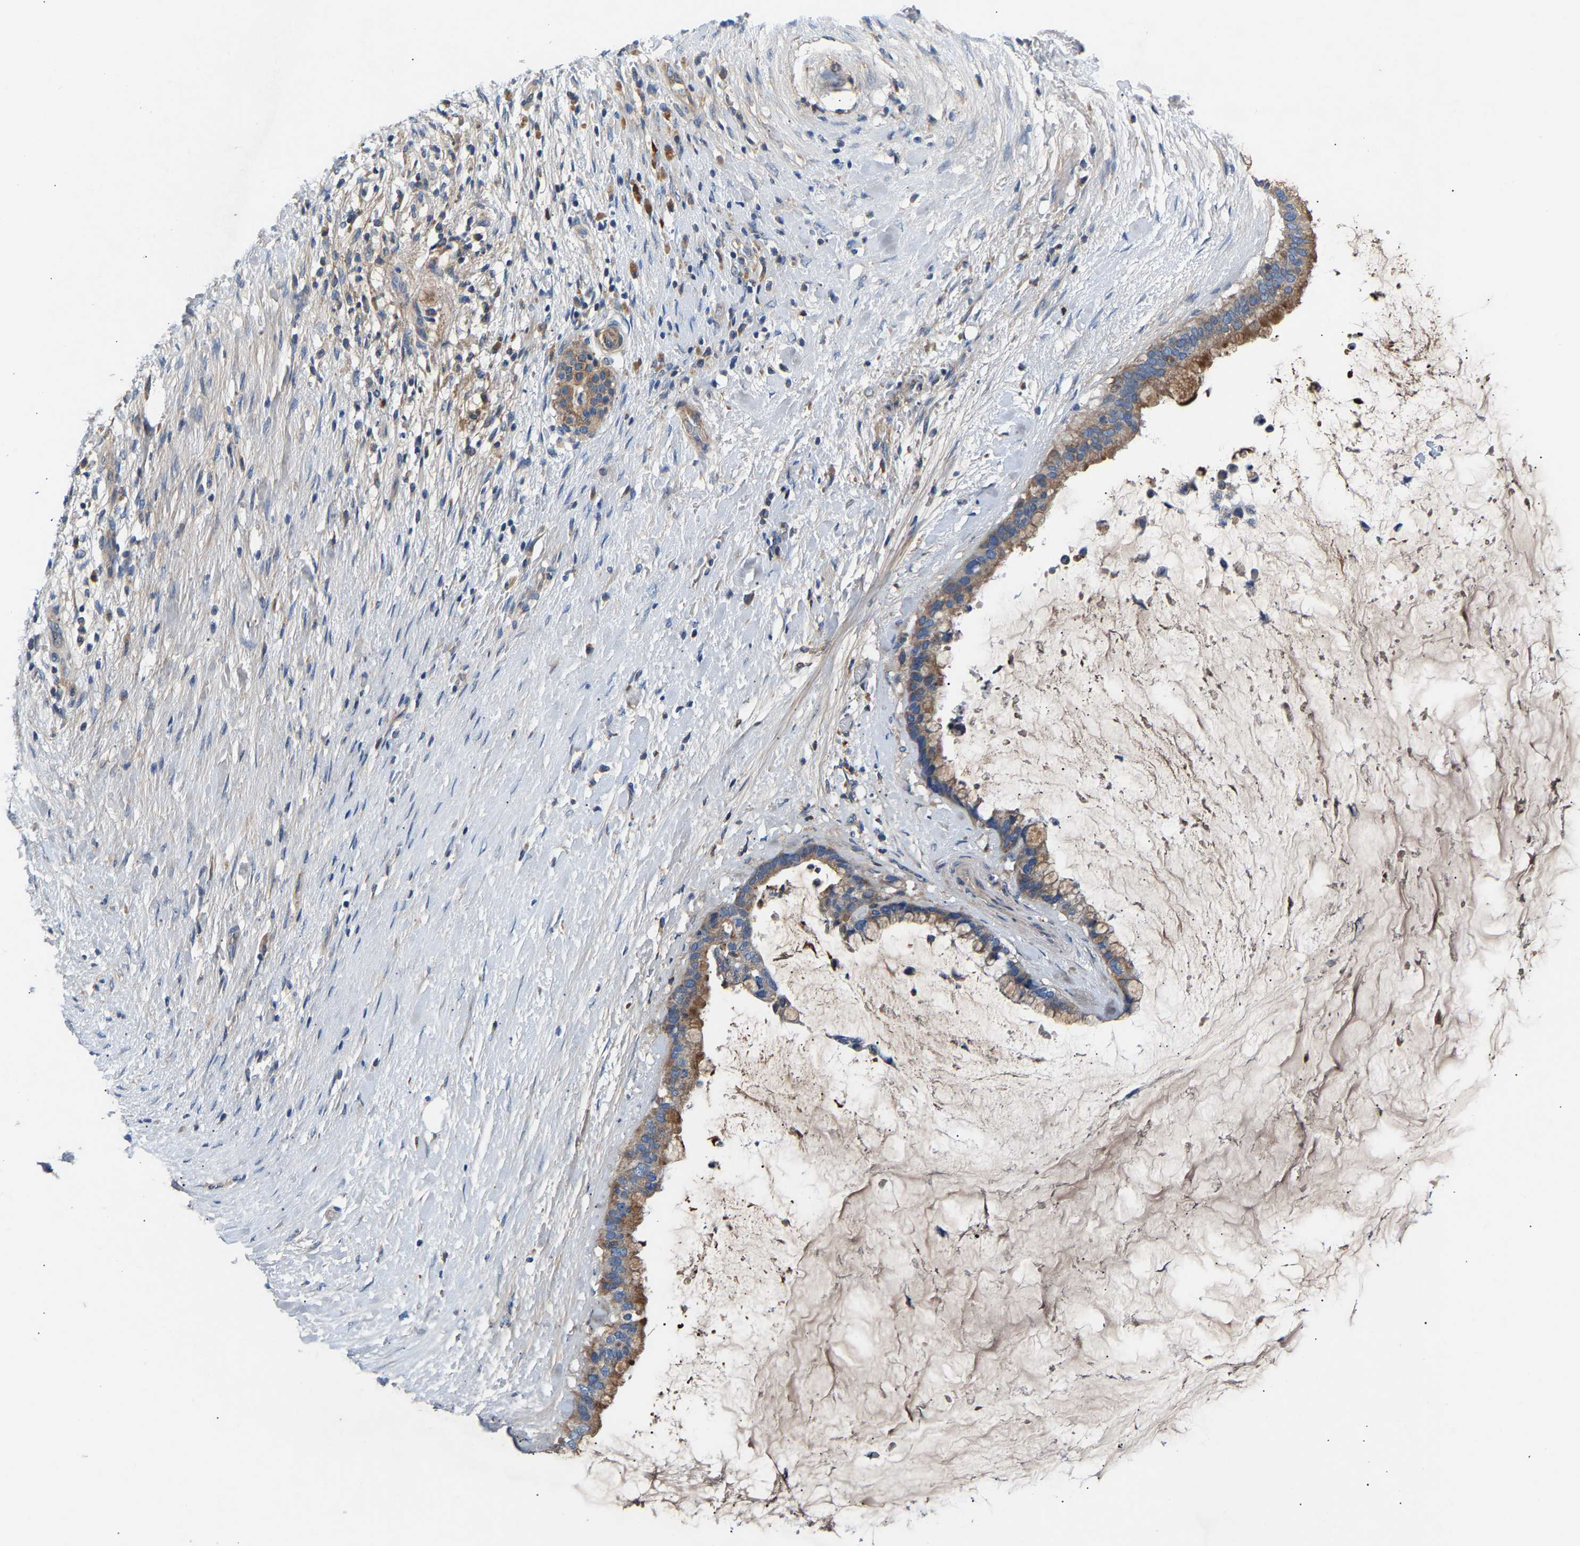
{"staining": {"intensity": "moderate", "quantity": ">75%", "location": "cytoplasmic/membranous"}, "tissue": "pancreatic cancer", "cell_type": "Tumor cells", "image_type": "cancer", "snomed": [{"axis": "morphology", "description": "Adenocarcinoma, NOS"}, {"axis": "topography", "description": "Pancreas"}], "caption": "A brown stain shows moderate cytoplasmic/membranous positivity of a protein in pancreatic adenocarcinoma tumor cells. (Brightfield microscopy of DAB IHC at high magnification).", "gene": "CCDC171", "patient": {"sex": "male", "age": 41}}